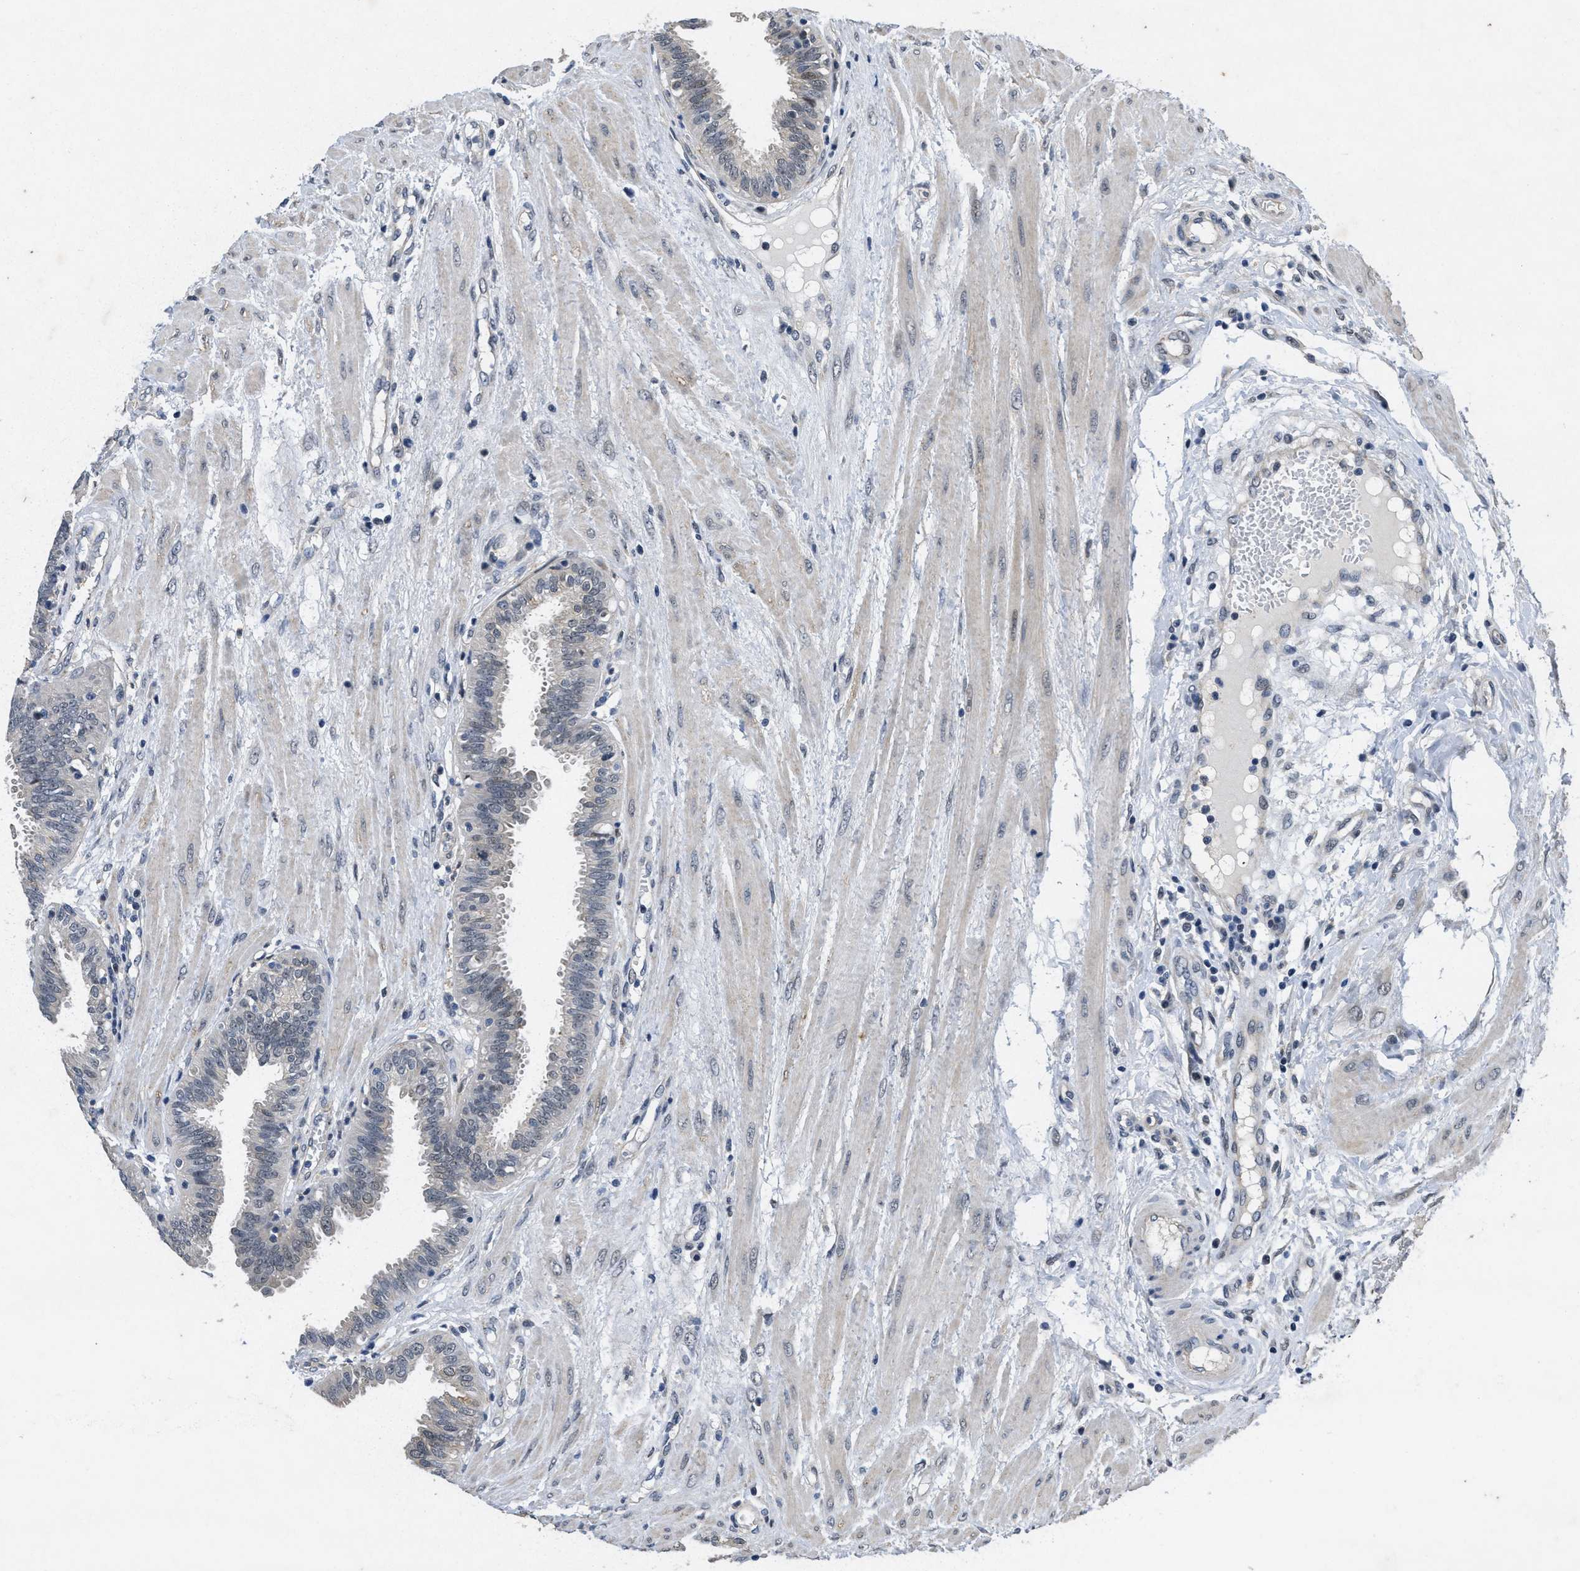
{"staining": {"intensity": "negative", "quantity": "none", "location": "none"}, "tissue": "fallopian tube", "cell_type": "Glandular cells", "image_type": "normal", "snomed": [{"axis": "morphology", "description": "Normal tissue, NOS"}, {"axis": "topography", "description": "Fallopian tube"}], "caption": "High power microscopy image of an IHC image of normal fallopian tube, revealing no significant expression in glandular cells. Nuclei are stained in blue.", "gene": "PAPOLG", "patient": {"sex": "female", "age": 32}}